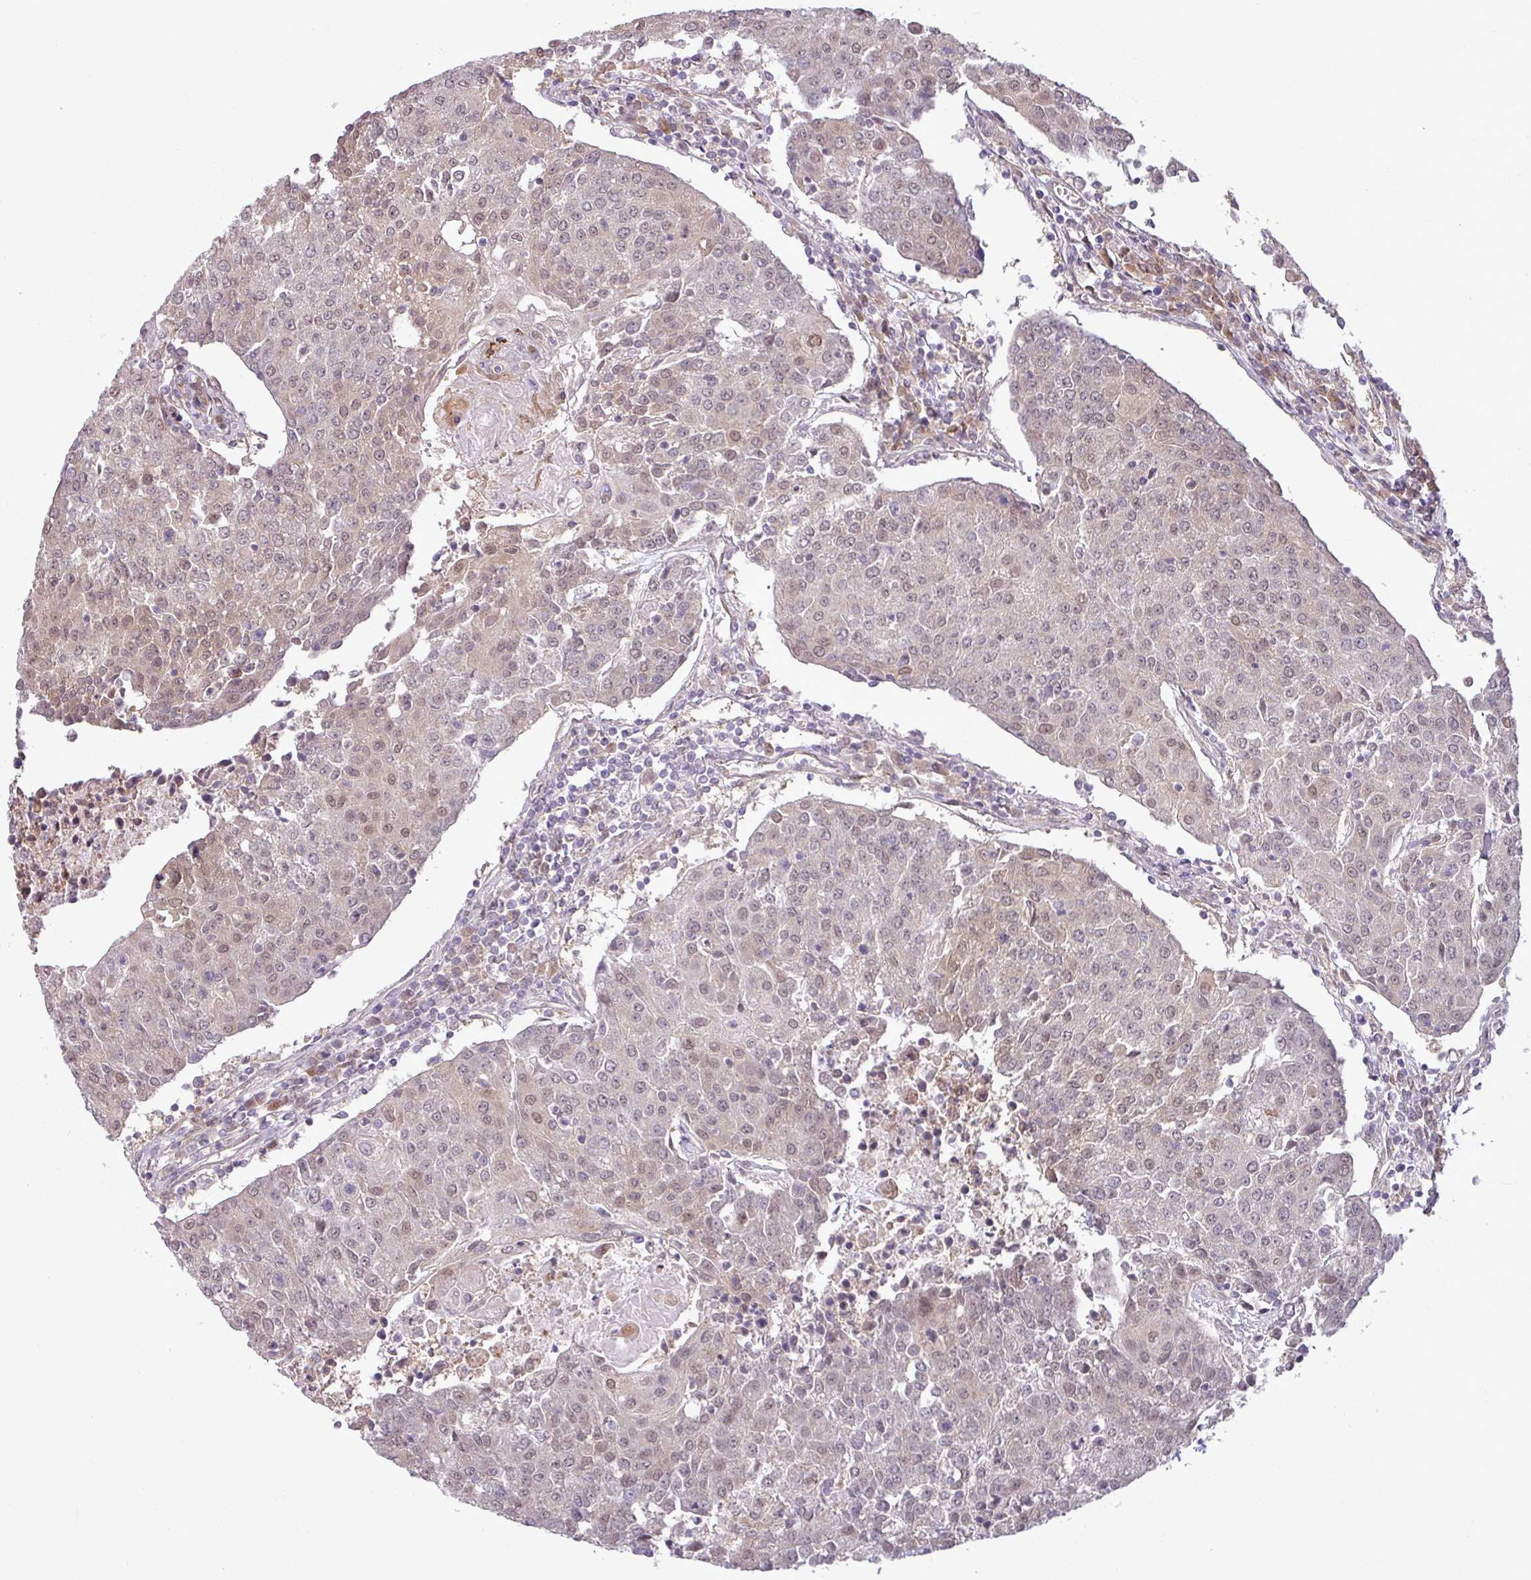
{"staining": {"intensity": "weak", "quantity": ">75%", "location": "cytoplasmic/membranous,nuclear"}, "tissue": "urothelial cancer", "cell_type": "Tumor cells", "image_type": "cancer", "snomed": [{"axis": "morphology", "description": "Urothelial carcinoma, High grade"}, {"axis": "topography", "description": "Urinary bladder"}], "caption": "IHC (DAB) staining of urothelial cancer reveals weak cytoplasmic/membranous and nuclear protein positivity in approximately >75% of tumor cells.", "gene": "CCDC144A", "patient": {"sex": "female", "age": 85}}